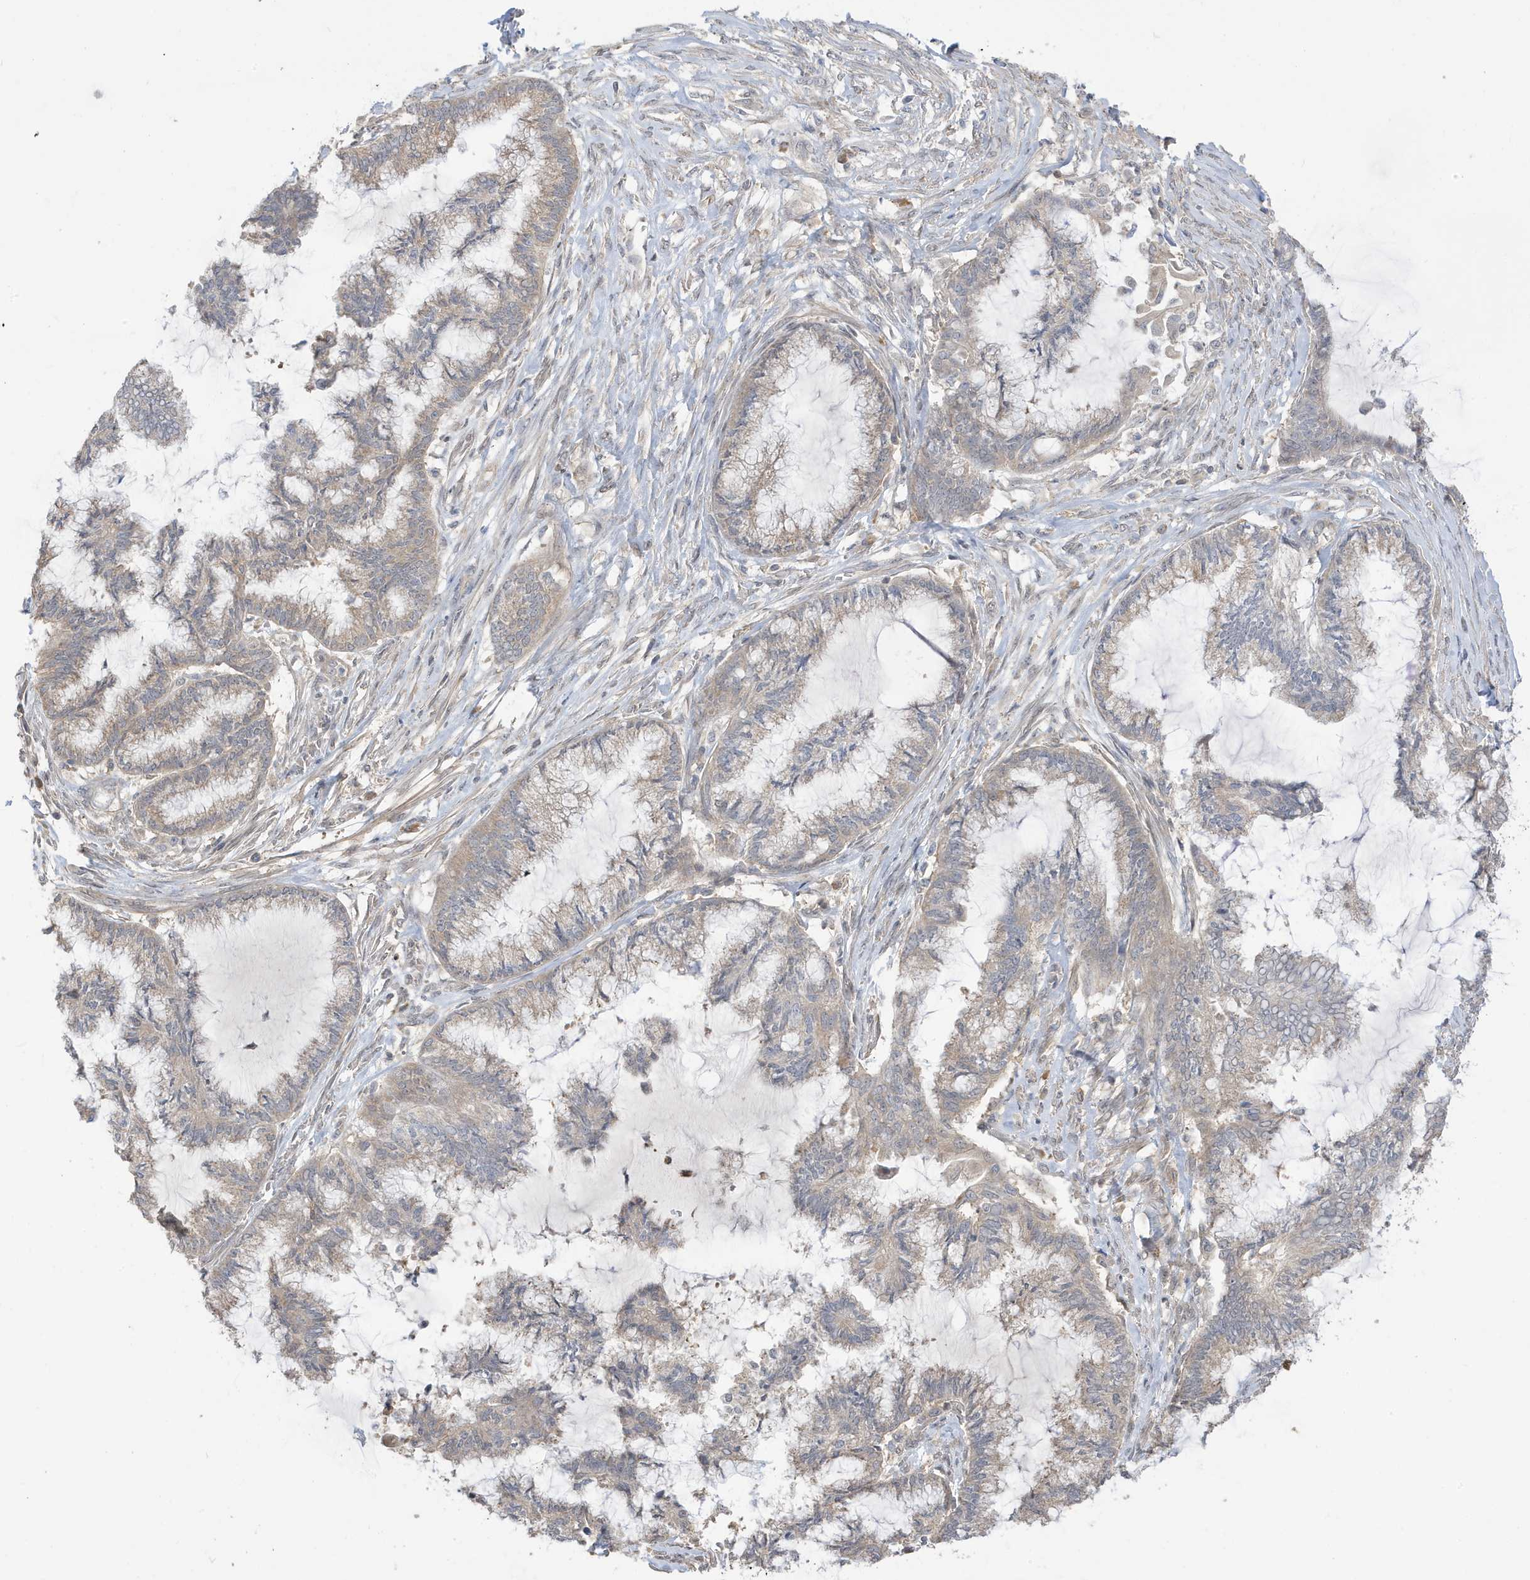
{"staining": {"intensity": "negative", "quantity": "none", "location": "none"}, "tissue": "endometrial cancer", "cell_type": "Tumor cells", "image_type": "cancer", "snomed": [{"axis": "morphology", "description": "Adenocarcinoma, NOS"}, {"axis": "topography", "description": "Endometrium"}], "caption": "Photomicrograph shows no protein staining in tumor cells of endometrial cancer tissue.", "gene": "TAB3", "patient": {"sex": "female", "age": 86}}